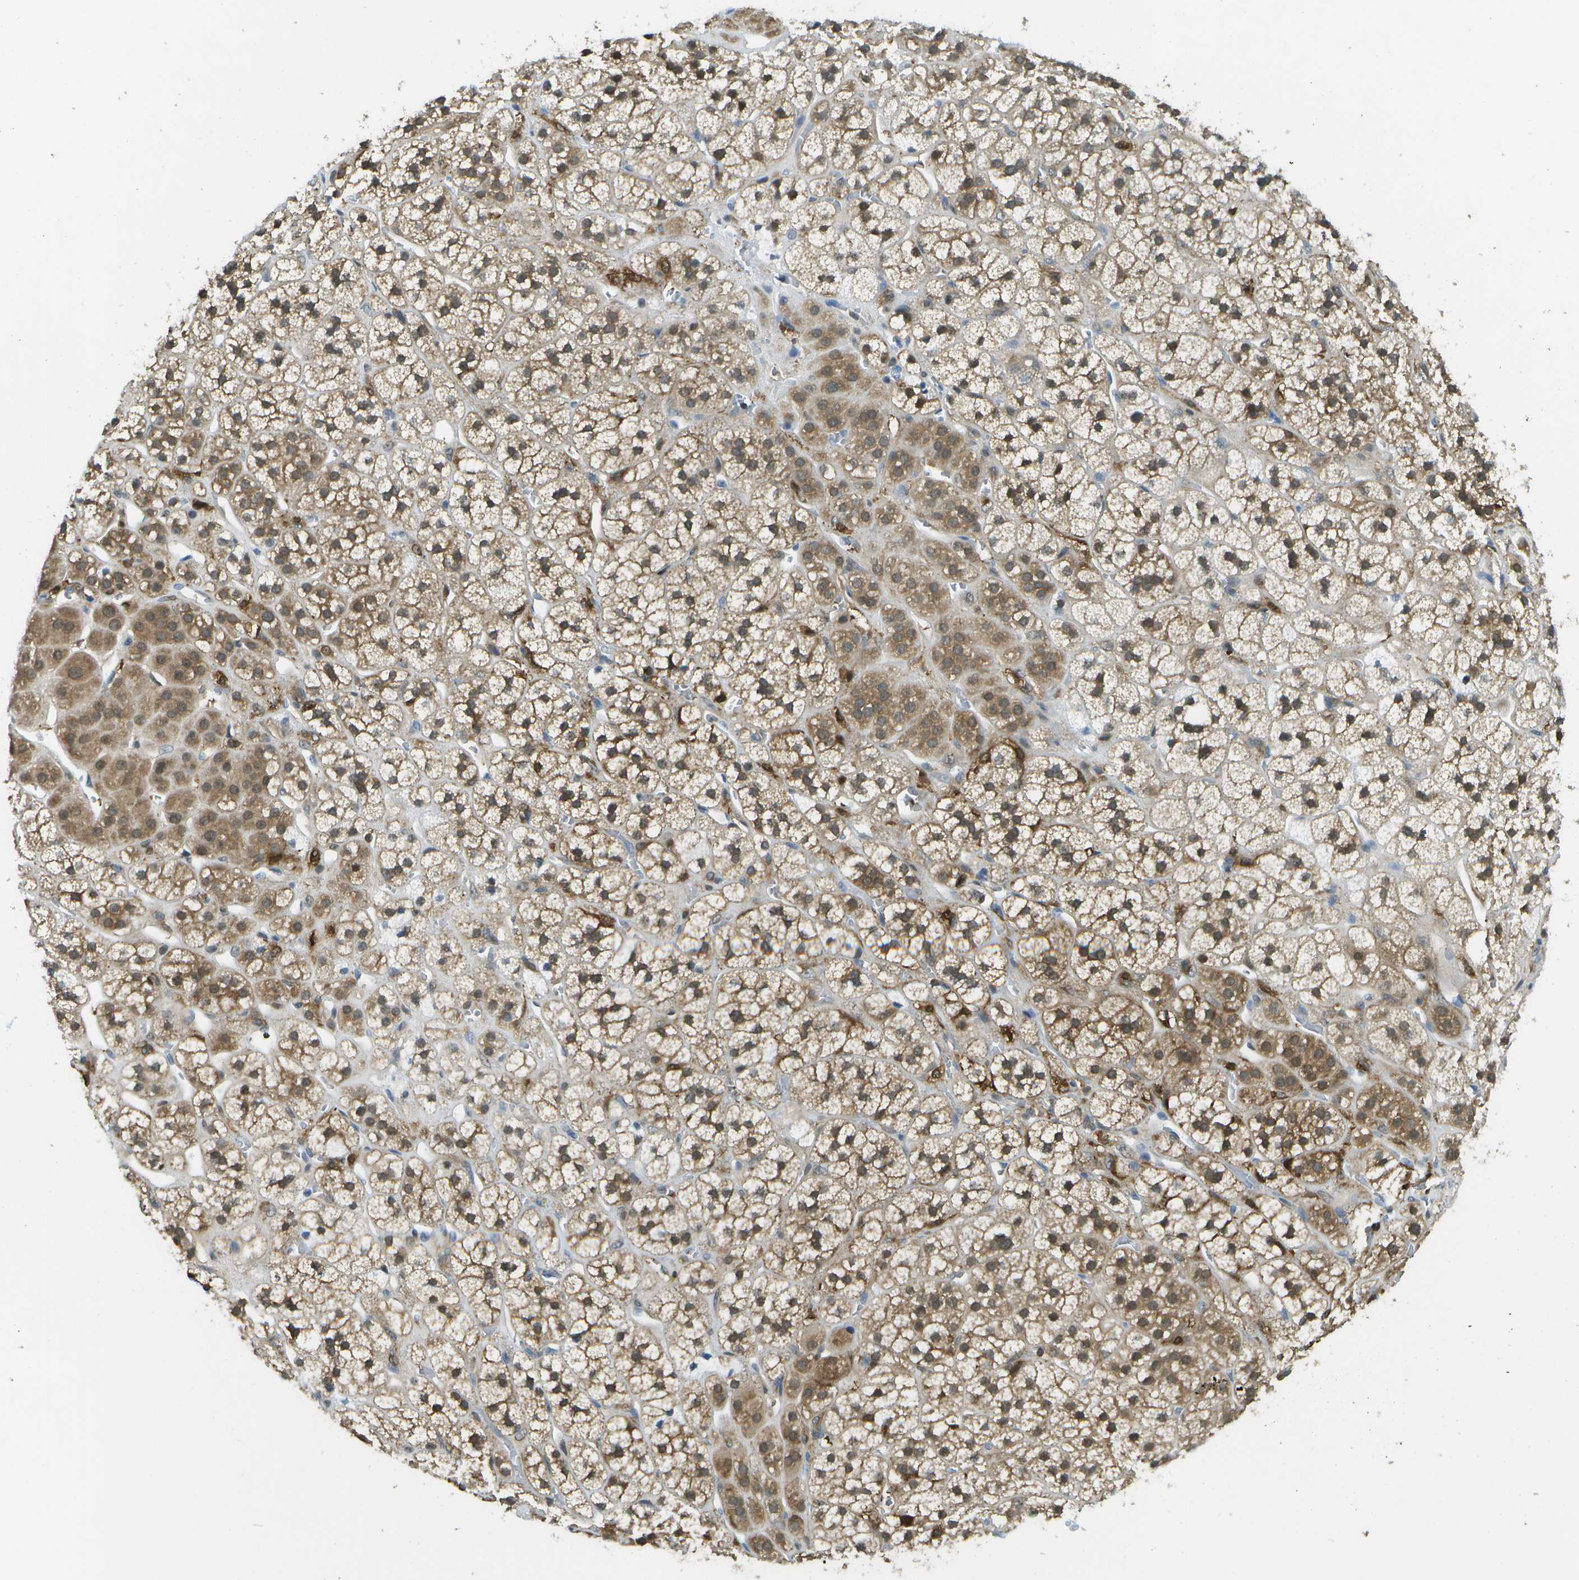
{"staining": {"intensity": "moderate", "quantity": ">75%", "location": "cytoplasmic/membranous"}, "tissue": "adrenal gland", "cell_type": "Glandular cells", "image_type": "normal", "snomed": [{"axis": "morphology", "description": "Normal tissue, NOS"}, {"axis": "topography", "description": "Adrenal gland"}], "caption": "IHC staining of benign adrenal gland, which displays medium levels of moderate cytoplasmic/membranous positivity in approximately >75% of glandular cells indicating moderate cytoplasmic/membranous protein positivity. The staining was performed using DAB (brown) for protein detection and nuclei were counterstained in hematoxylin (blue).", "gene": "CDH23", "patient": {"sex": "male", "age": 56}}